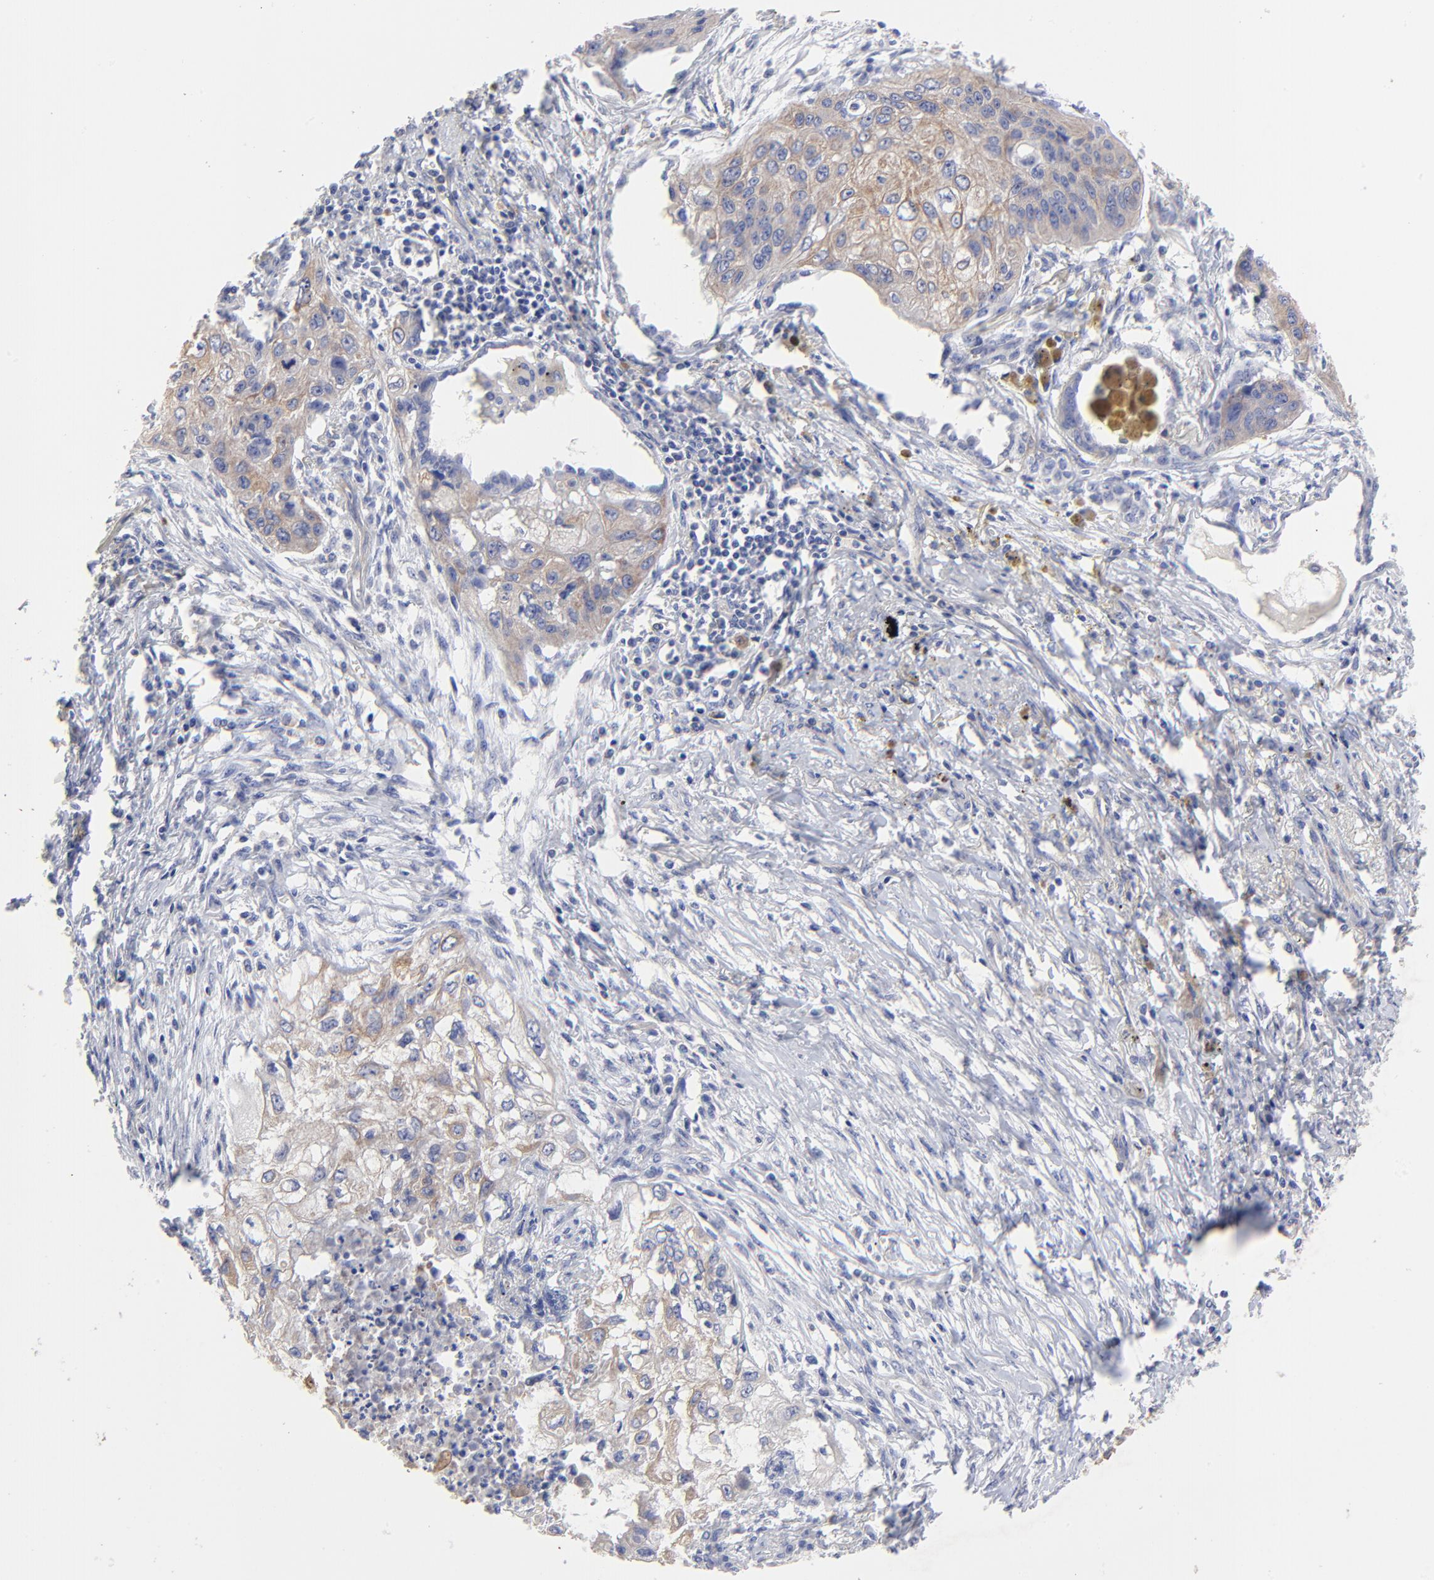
{"staining": {"intensity": "weak", "quantity": "25%-75%", "location": "cytoplasmic/membranous"}, "tissue": "lung cancer", "cell_type": "Tumor cells", "image_type": "cancer", "snomed": [{"axis": "morphology", "description": "Squamous cell carcinoma, NOS"}, {"axis": "topography", "description": "Lung"}], "caption": "Human lung cancer (squamous cell carcinoma) stained with a protein marker exhibits weak staining in tumor cells.", "gene": "SULF2", "patient": {"sex": "male", "age": 71}}